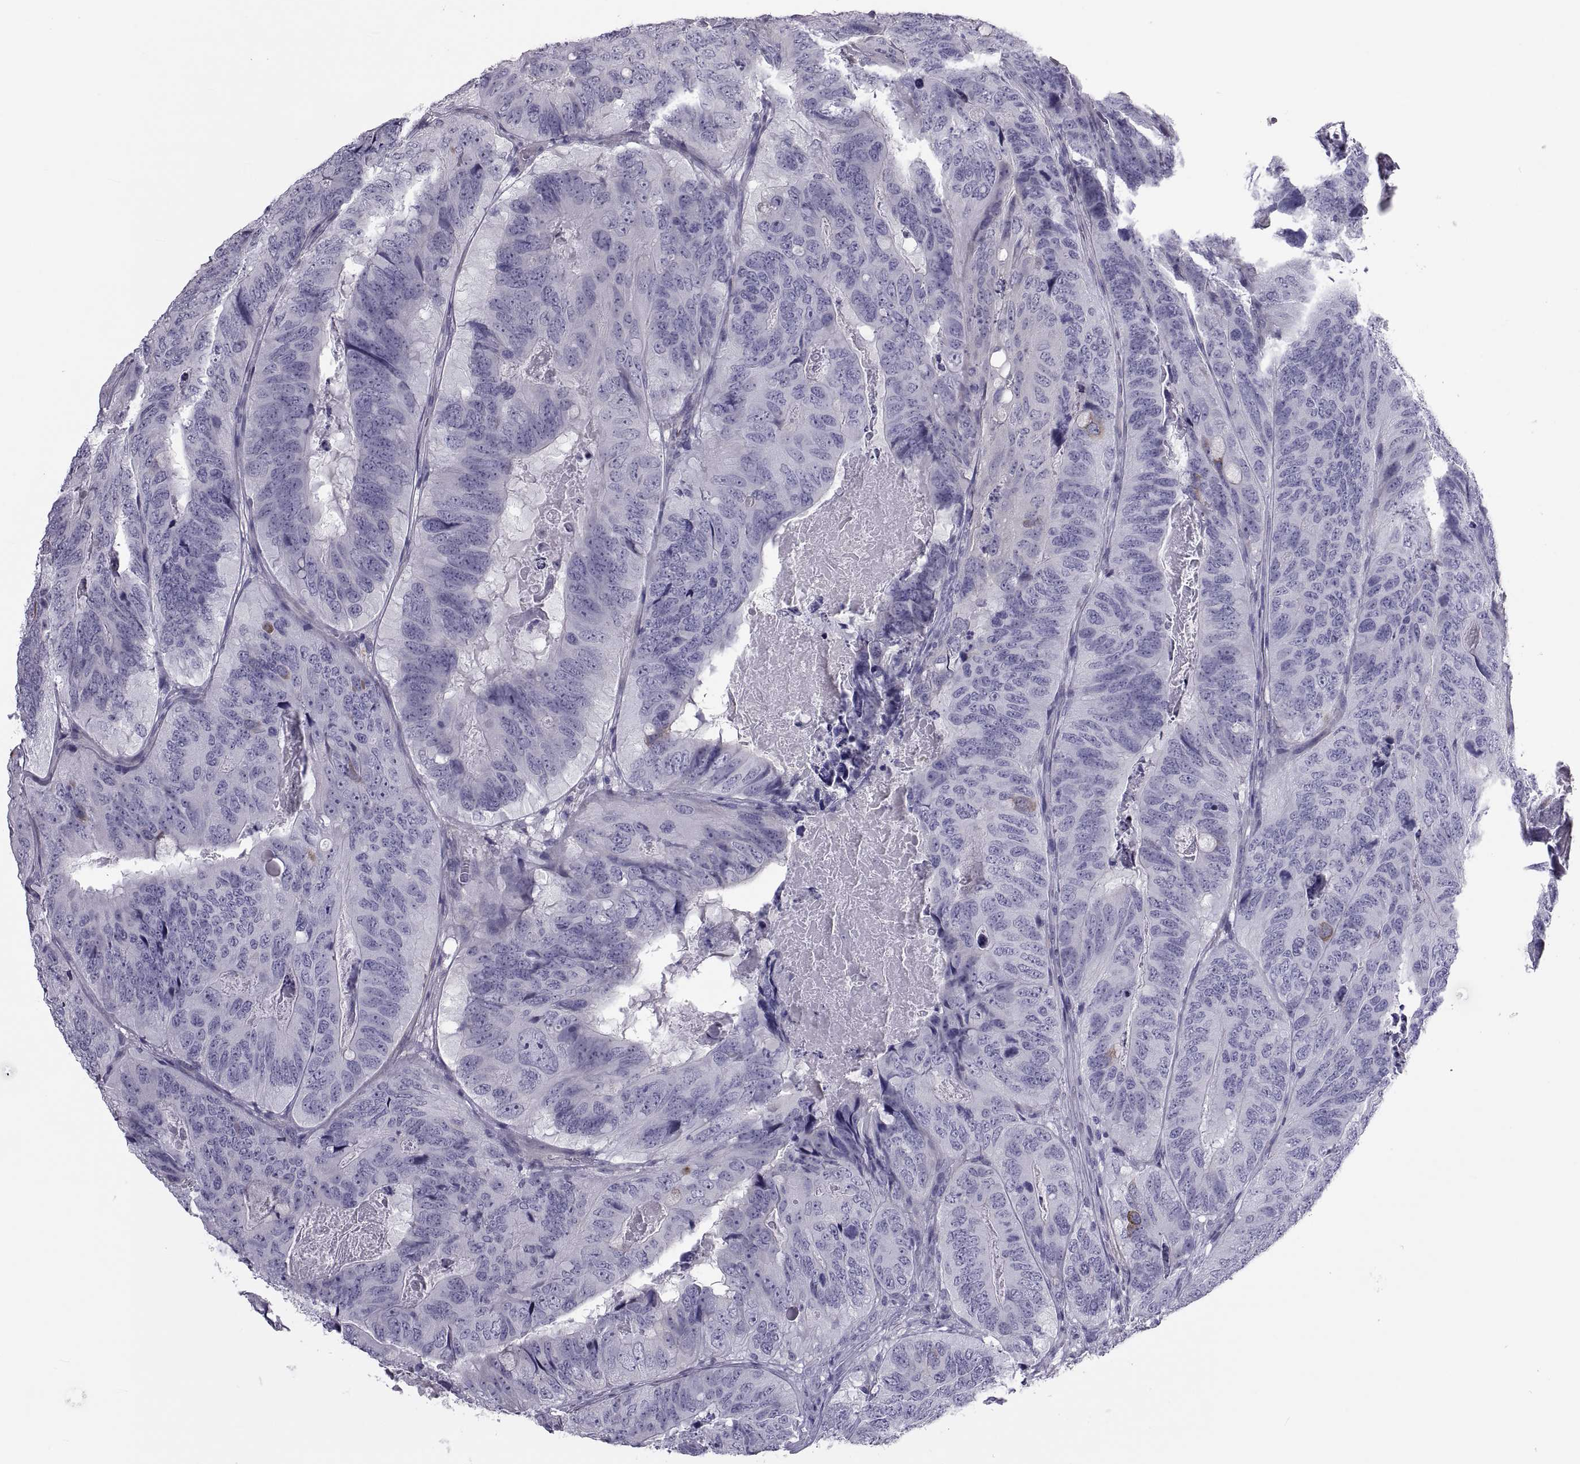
{"staining": {"intensity": "negative", "quantity": "none", "location": "none"}, "tissue": "colorectal cancer", "cell_type": "Tumor cells", "image_type": "cancer", "snomed": [{"axis": "morphology", "description": "Adenocarcinoma, NOS"}, {"axis": "topography", "description": "Colon"}], "caption": "DAB (3,3'-diaminobenzidine) immunohistochemical staining of colorectal cancer (adenocarcinoma) demonstrates no significant expression in tumor cells. (Stains: DAB (3,3'-diaminobenzidine) IHC with hematoxylin counter stain, Microscopy: brightfield microscopy at high magnification).", "gene": "MAGEB1", "patient": {"sex": "male", "age": 79}}